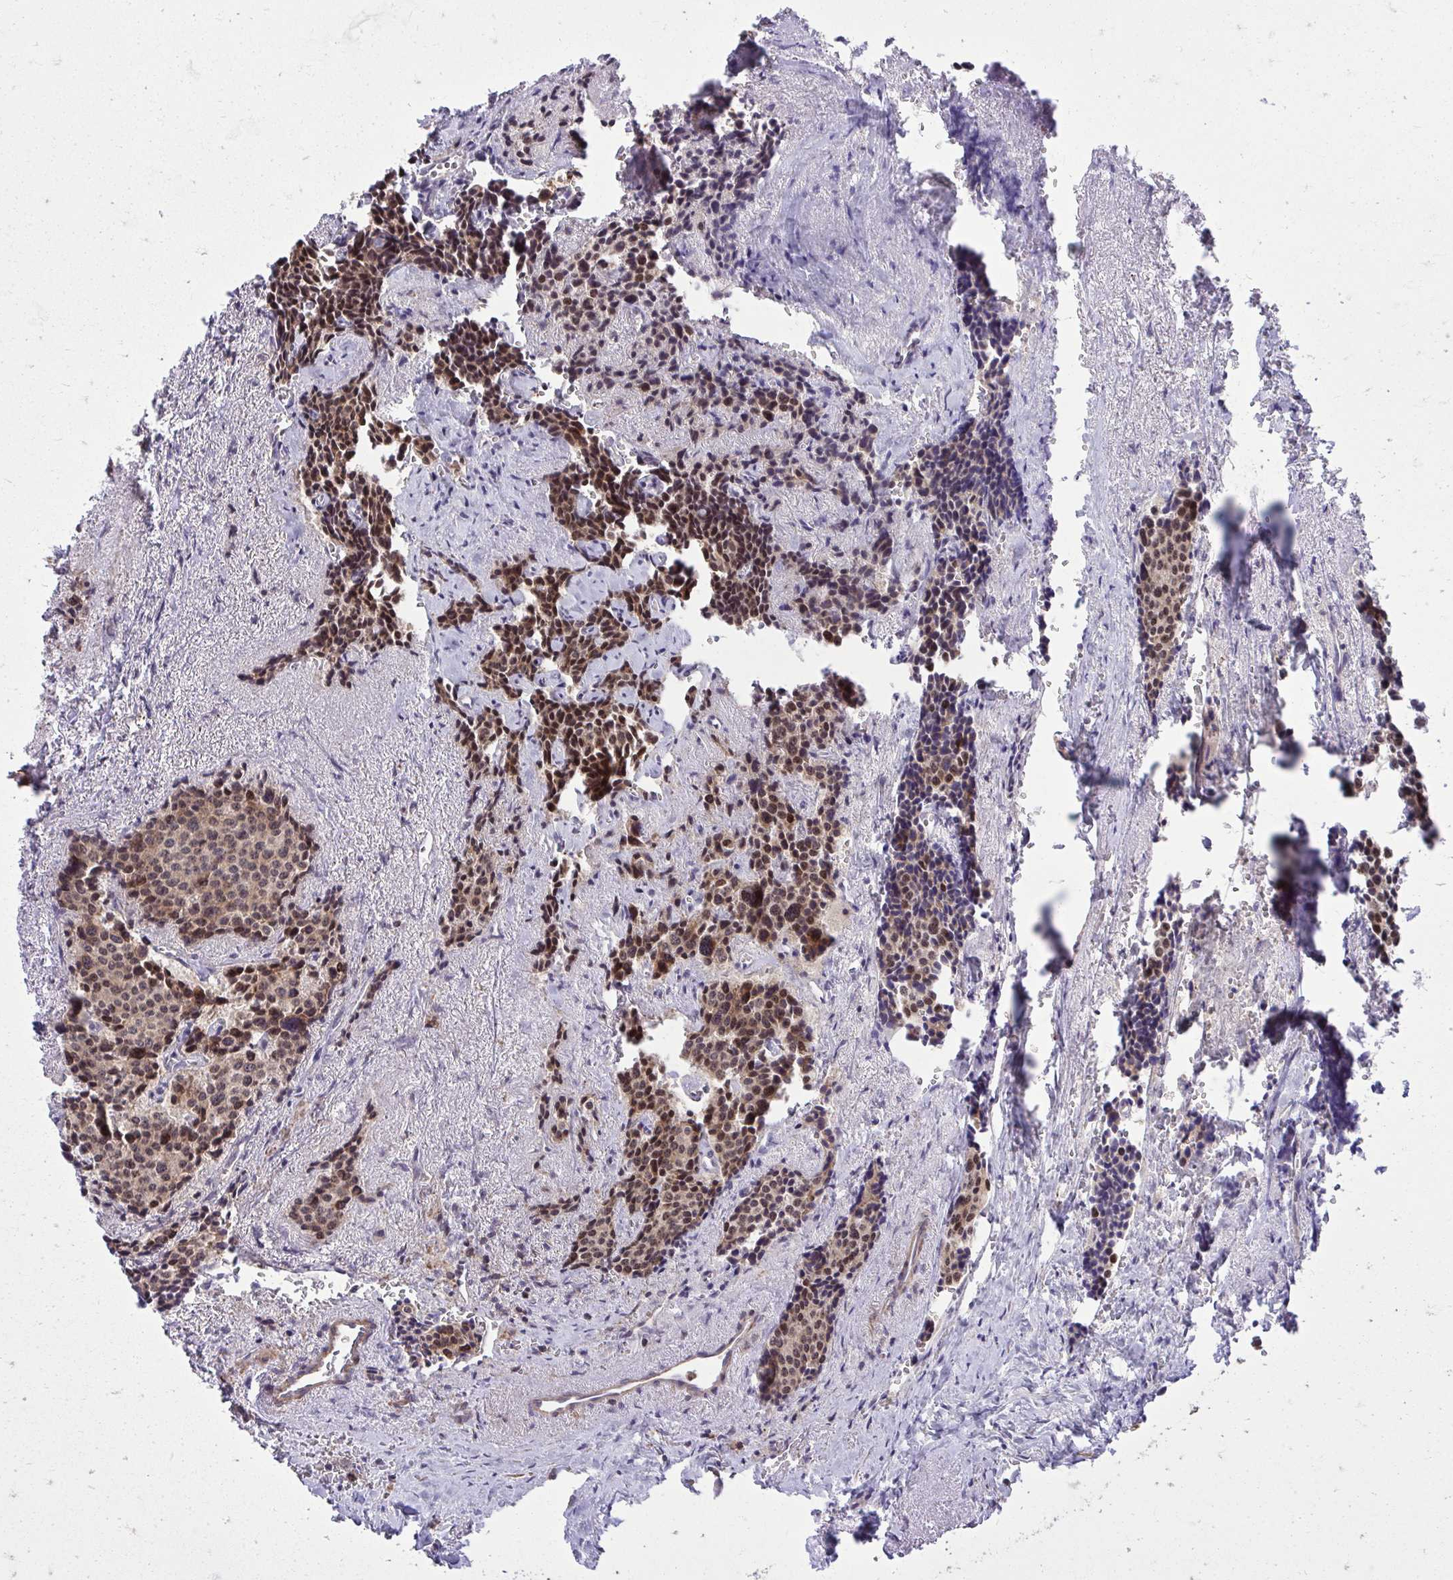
{"staining": {"intensity": "moderate", "quantity": "25%-75%", "location": "nuclear"}, "tissue": "carcinoid", "cell_type": "Tumor cells", "image_type": "cancer", "snomed": [{"axis": "morphology", "description": "Carcinoid, malignant, NOS"}, {"axis": "topography", "description": "Small intestine"}], "caption": "DAB (3,3'-diaminobenzidine) immunohistochemical staining of human carcinoid reveals moderate nuclear protein positivity in approximately 25%-75% of tumor cells.", "gene": "SLC7A5", "patient": {"sex": "male", "age": 73}}